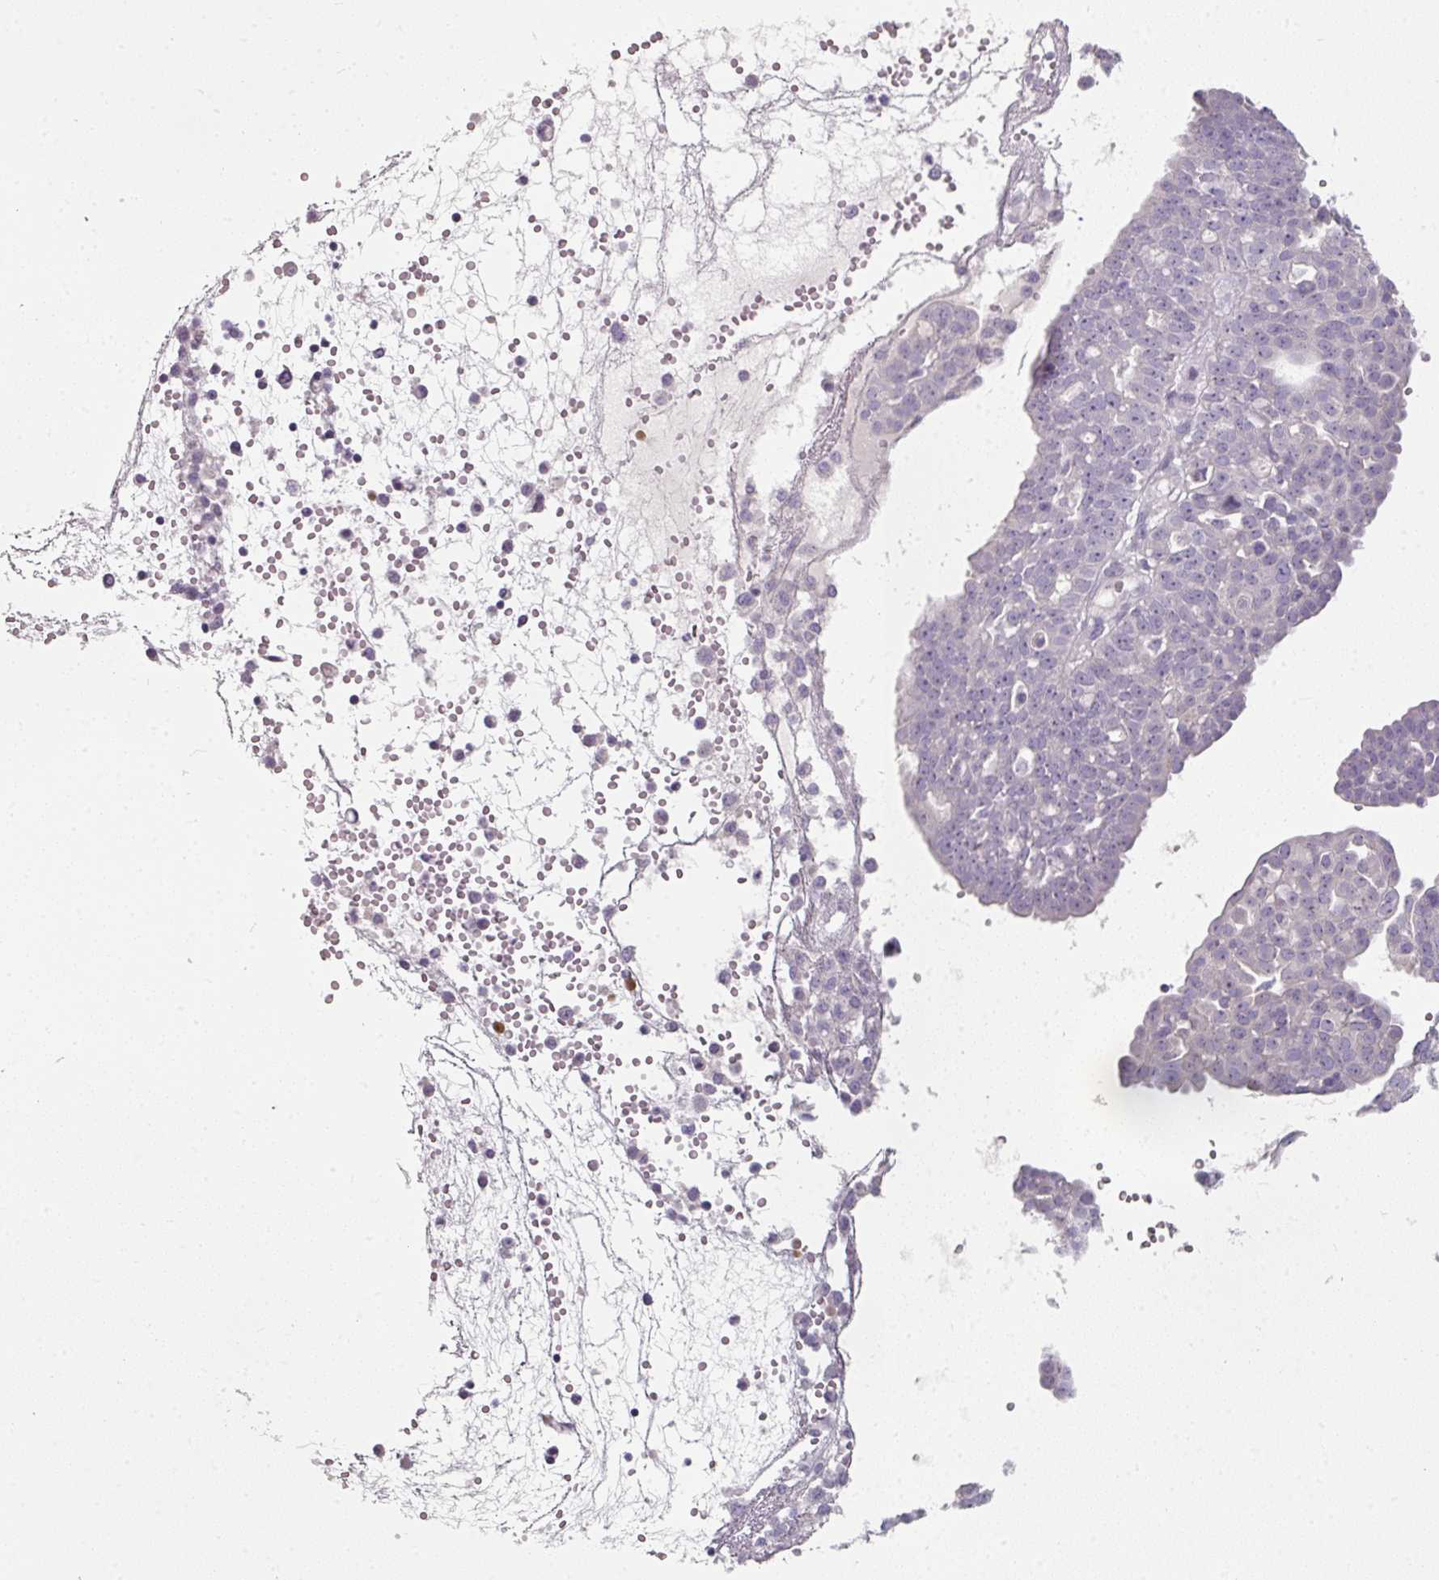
{"staining": {"intensity": "negative", "quantity": "none", "location": "none"}, "tissue": "ovarian cancer", "cell_type": "Tumor cells", "image_type": "cancer", "snomed": [{"axis": "morphology", "description": "Cystadenocarcinoma, serous, NOS"}, {"axis": "topography", "description": "Soft tissue"}, {"axis": "topography", "description": "Ovary"}], "caption": "Immunohistochemical staining of serous cystadenocarcinoma (ovarian) exhibits no significant staining in tumor cells. Nuclei are stained in blue.", "gene": "FHAD1", "patient": {"sex": "female", "age": 57}}